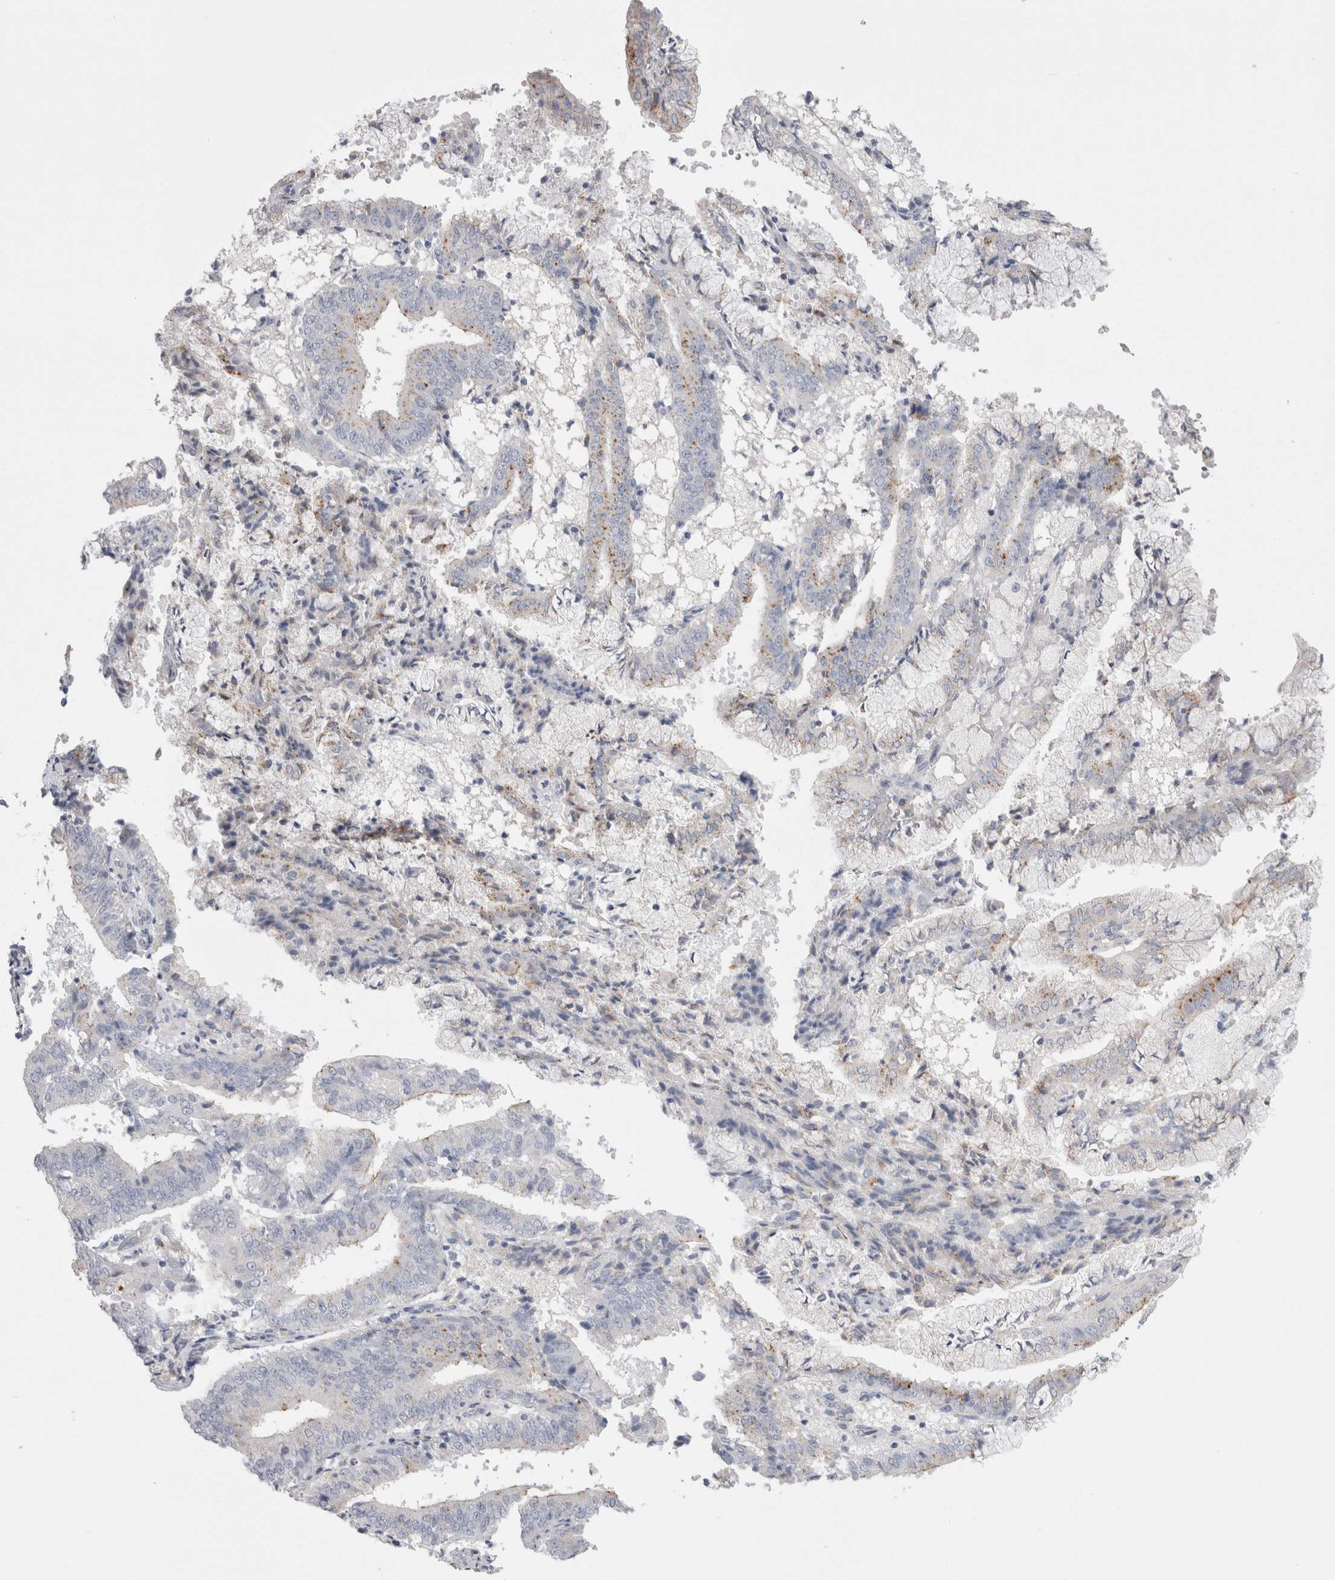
{"staining": {"intensity": "weak", "quantity": "<25%", "location": "cytoplasmic/membranous"}, "tissue": "endometrial cancer", "cell_type": "Tumor cells", "image_type": "cancer", "snomed": [{"axis": "morphology", "description": "Adenocarcinoma, NOS"}, {"axis": "topography", "description": "Endometrium"}], "caption": "Immunohistochemistry (IHC) of adenocarcinoma (endometrial) demonstrates no expression in tumor cells.", "gene": "EPDR1", "patient": {"sex": "female", "age": 63}}